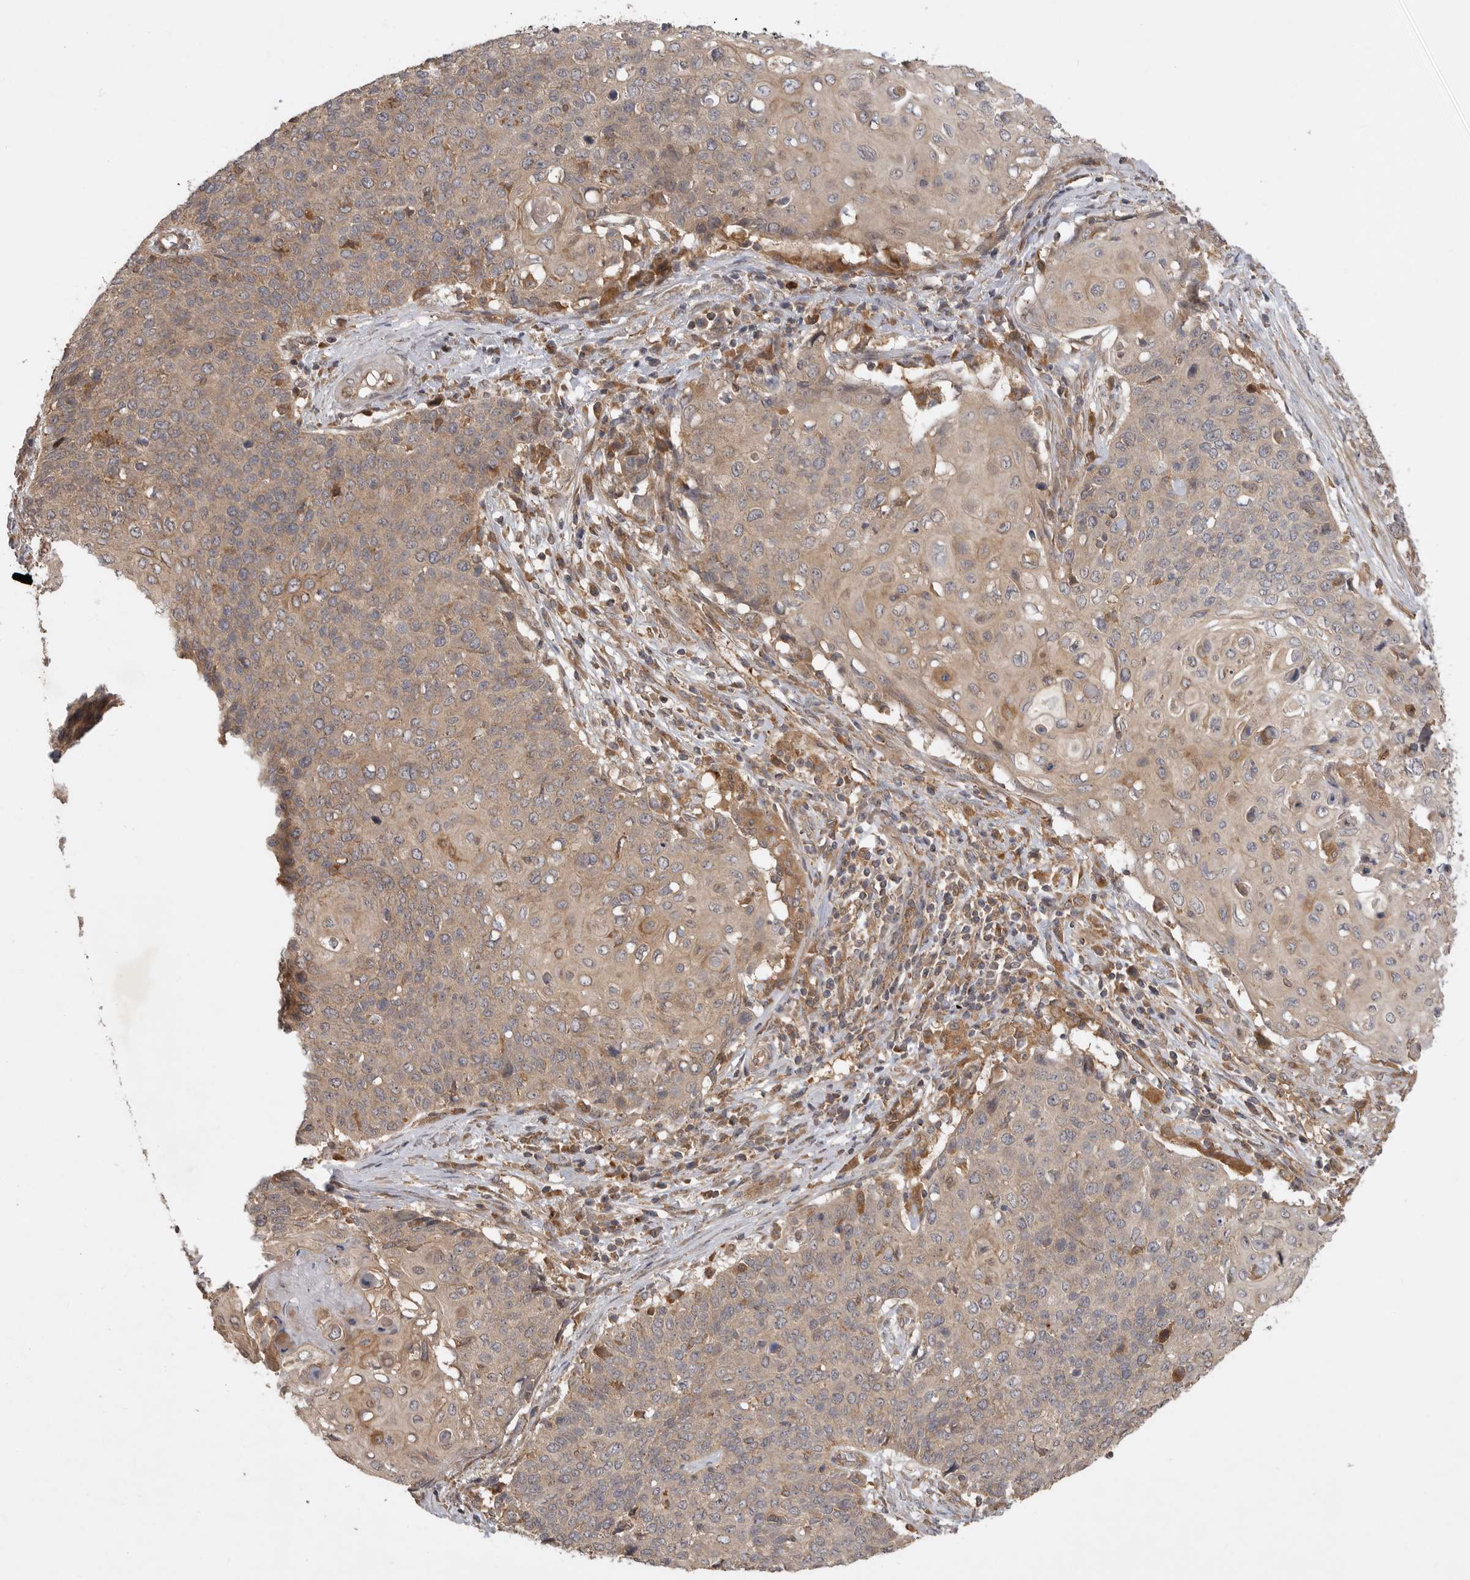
{"staining": {"intensity": "weak", "quantity": ">75%", "location": "cytoplasmic/membranous"}, "tissue": "cervical cancer", "cell_type": "Tumor cells", "image_type": "cancer", "snomed": [{"axis": "morphology", "description": "Squamous cell carcinoma, NOS"}, {"axis": "topography", "description": "Cervix"}], "caption": "Immunohistochemical staining of human squamous cell carcinoma (cervical) shows low levels of weak cytoplasmic/membranous protein expression in approximately >75% of tumor cells.", "gene": "ZNF232", "patient": {"sex": "female", "age": 39}}